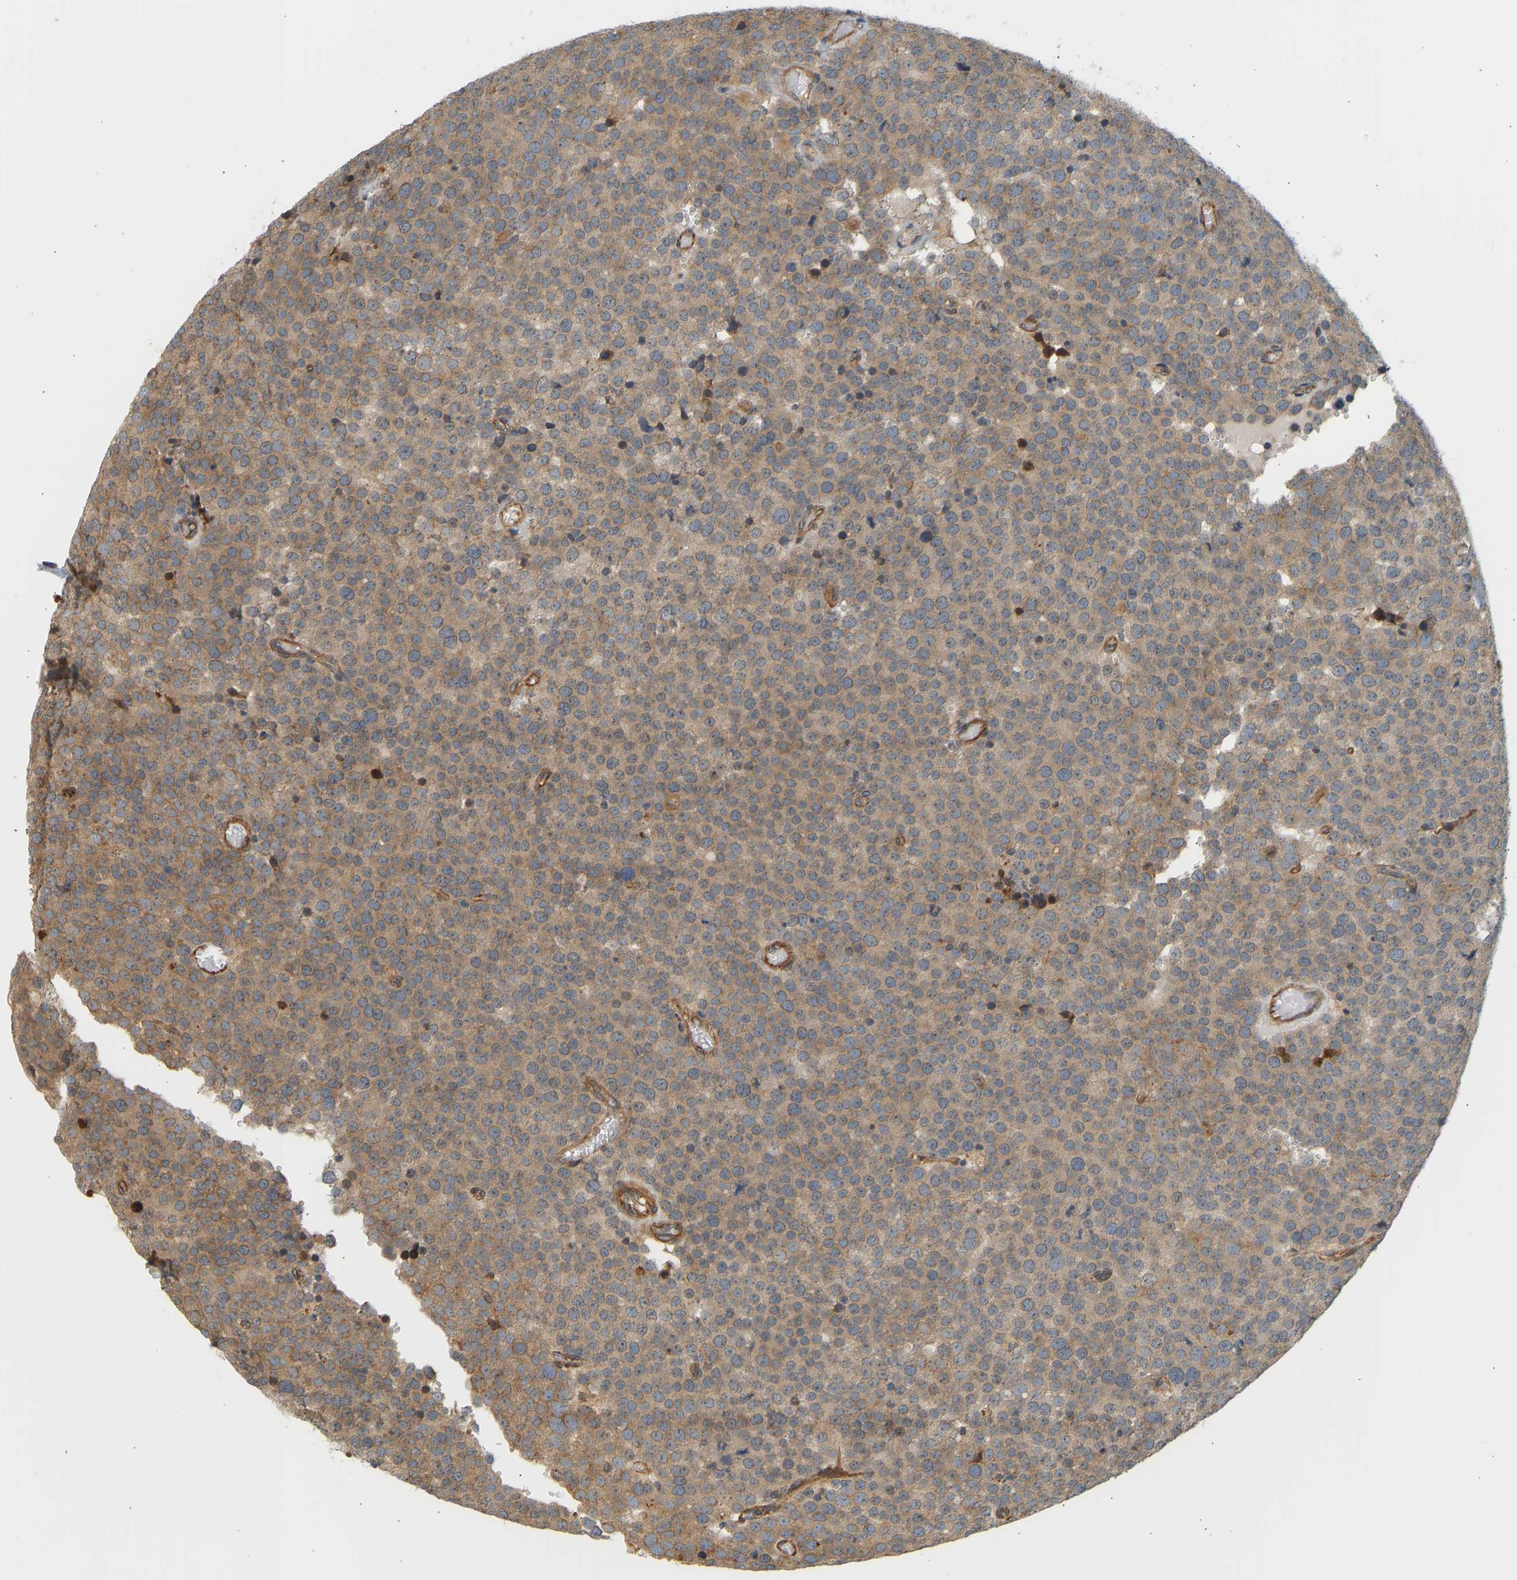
{"staining": {"intensity": "moderate", "quantity": "25%-75%", "location": "cytoplasmic/membranous"}, "tissue": "testis cancer", "cell_type": "Tumor cells", "image_type": "cancer", "snomed": [{"axis": "morphology", "description": "Normal tissue, NOS"}, {"axis": "morphology", "description": "Seminoma, NOS"}, {"axis": "topography", "description": "Testis"}], "caption": "Human testis cancer stained with a protein marker displays moderate staining in tumor cells.", "gene": "CEP57", "patient": {"sex": "male", "age": 71}}